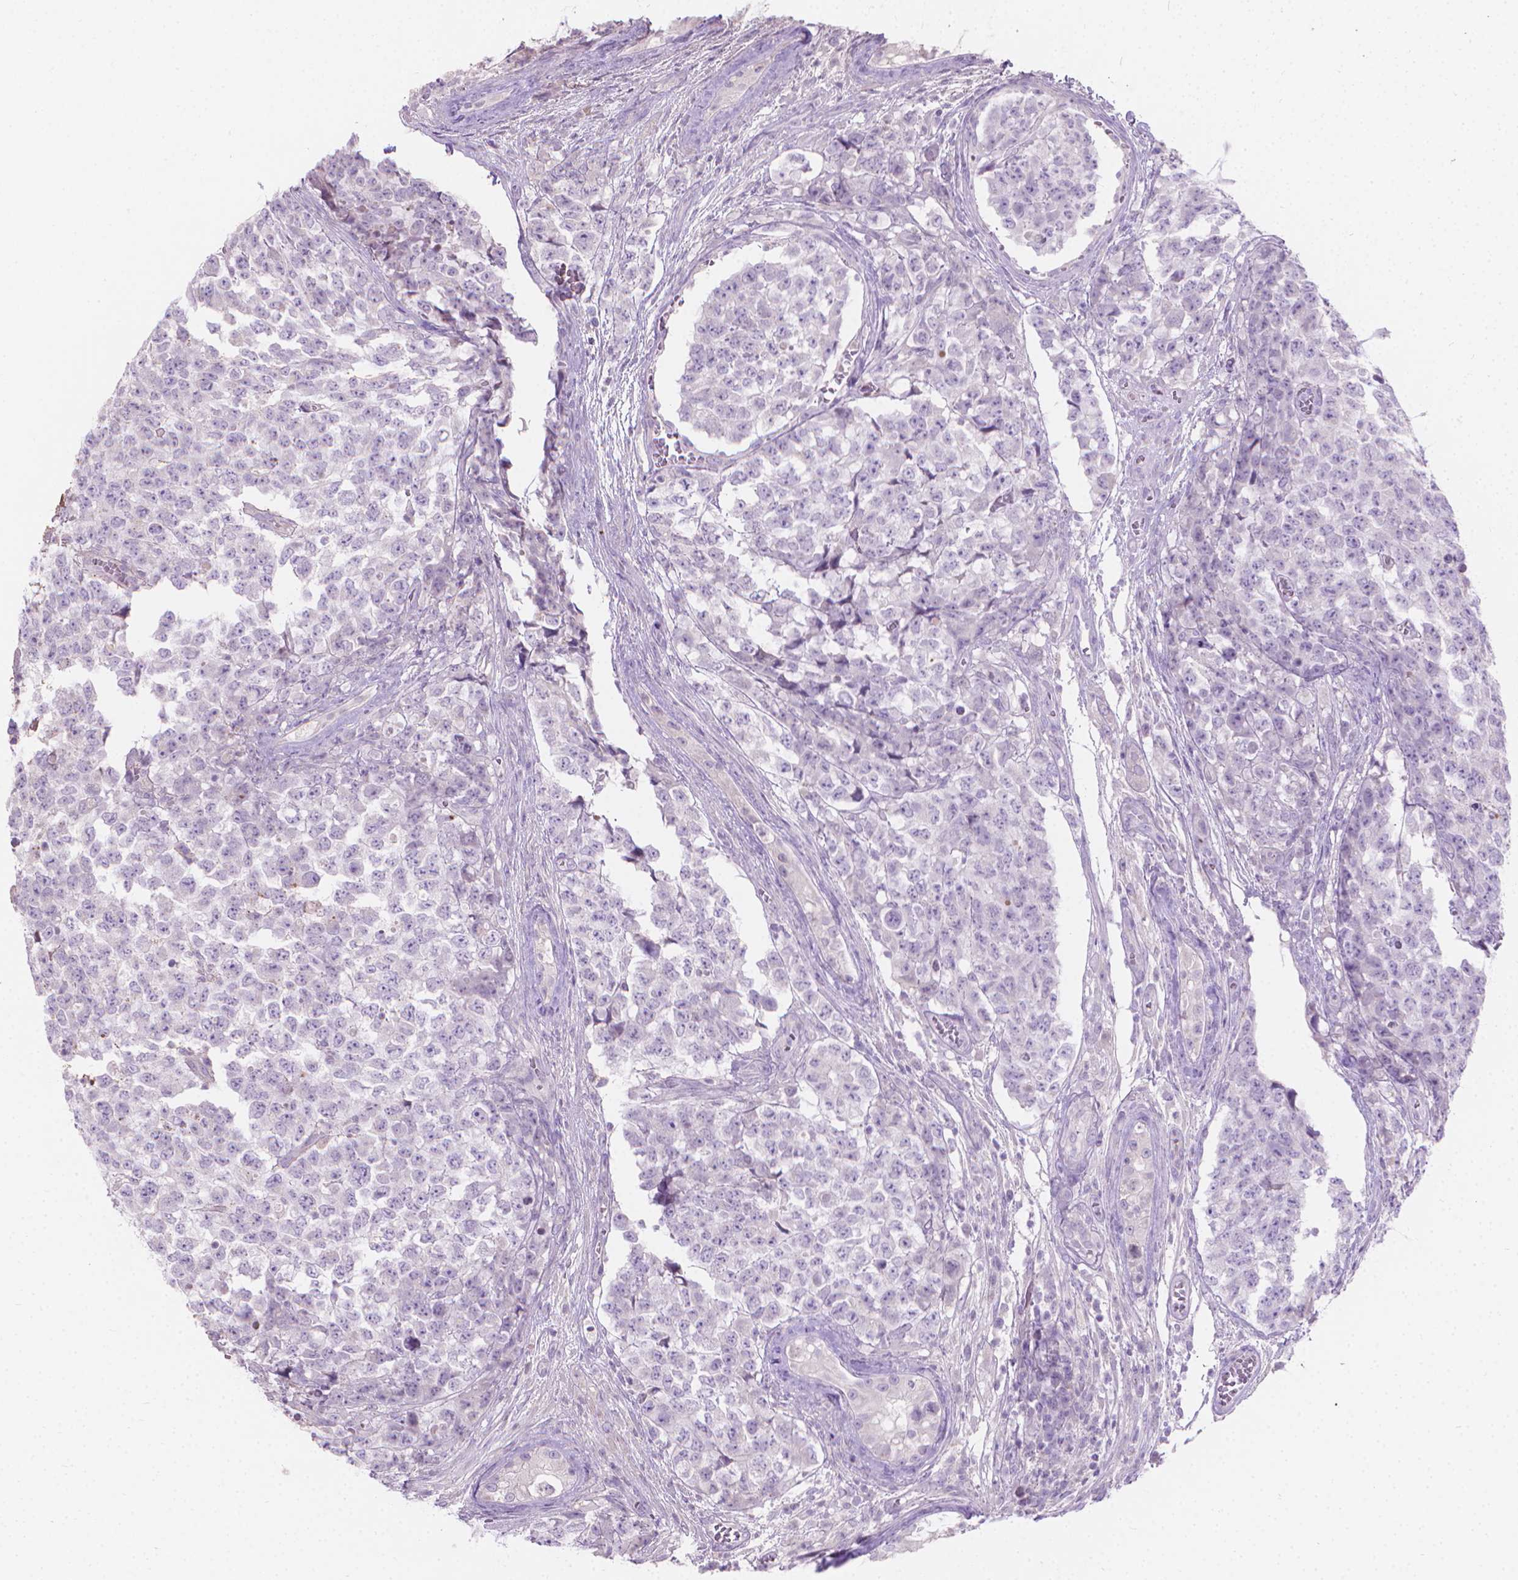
{"staining": {"intensity": "negative", "quantity": "none", "location": "none"}, "tissue": "testis cancer", "cell_type": "Tumor cells", "image_type": "cancer", "snomed": [{"axis": "morphology", "description": "Carcinoma, Embryonal, NOS"}, {"axis": "topography", "description": "Testis"}], "caption": "An image of testis cancer (embryonal carcinoma) stained for a protein reveals no brown staining in tumor cells. The staining was performed using DAB to visualize the protein expression in brown, while the nuclei were stained in blue with hematoxylin (Magnification: 20x).", "gene": "CABCOCO1", "patient": {"sex": "male", "age": 23}}